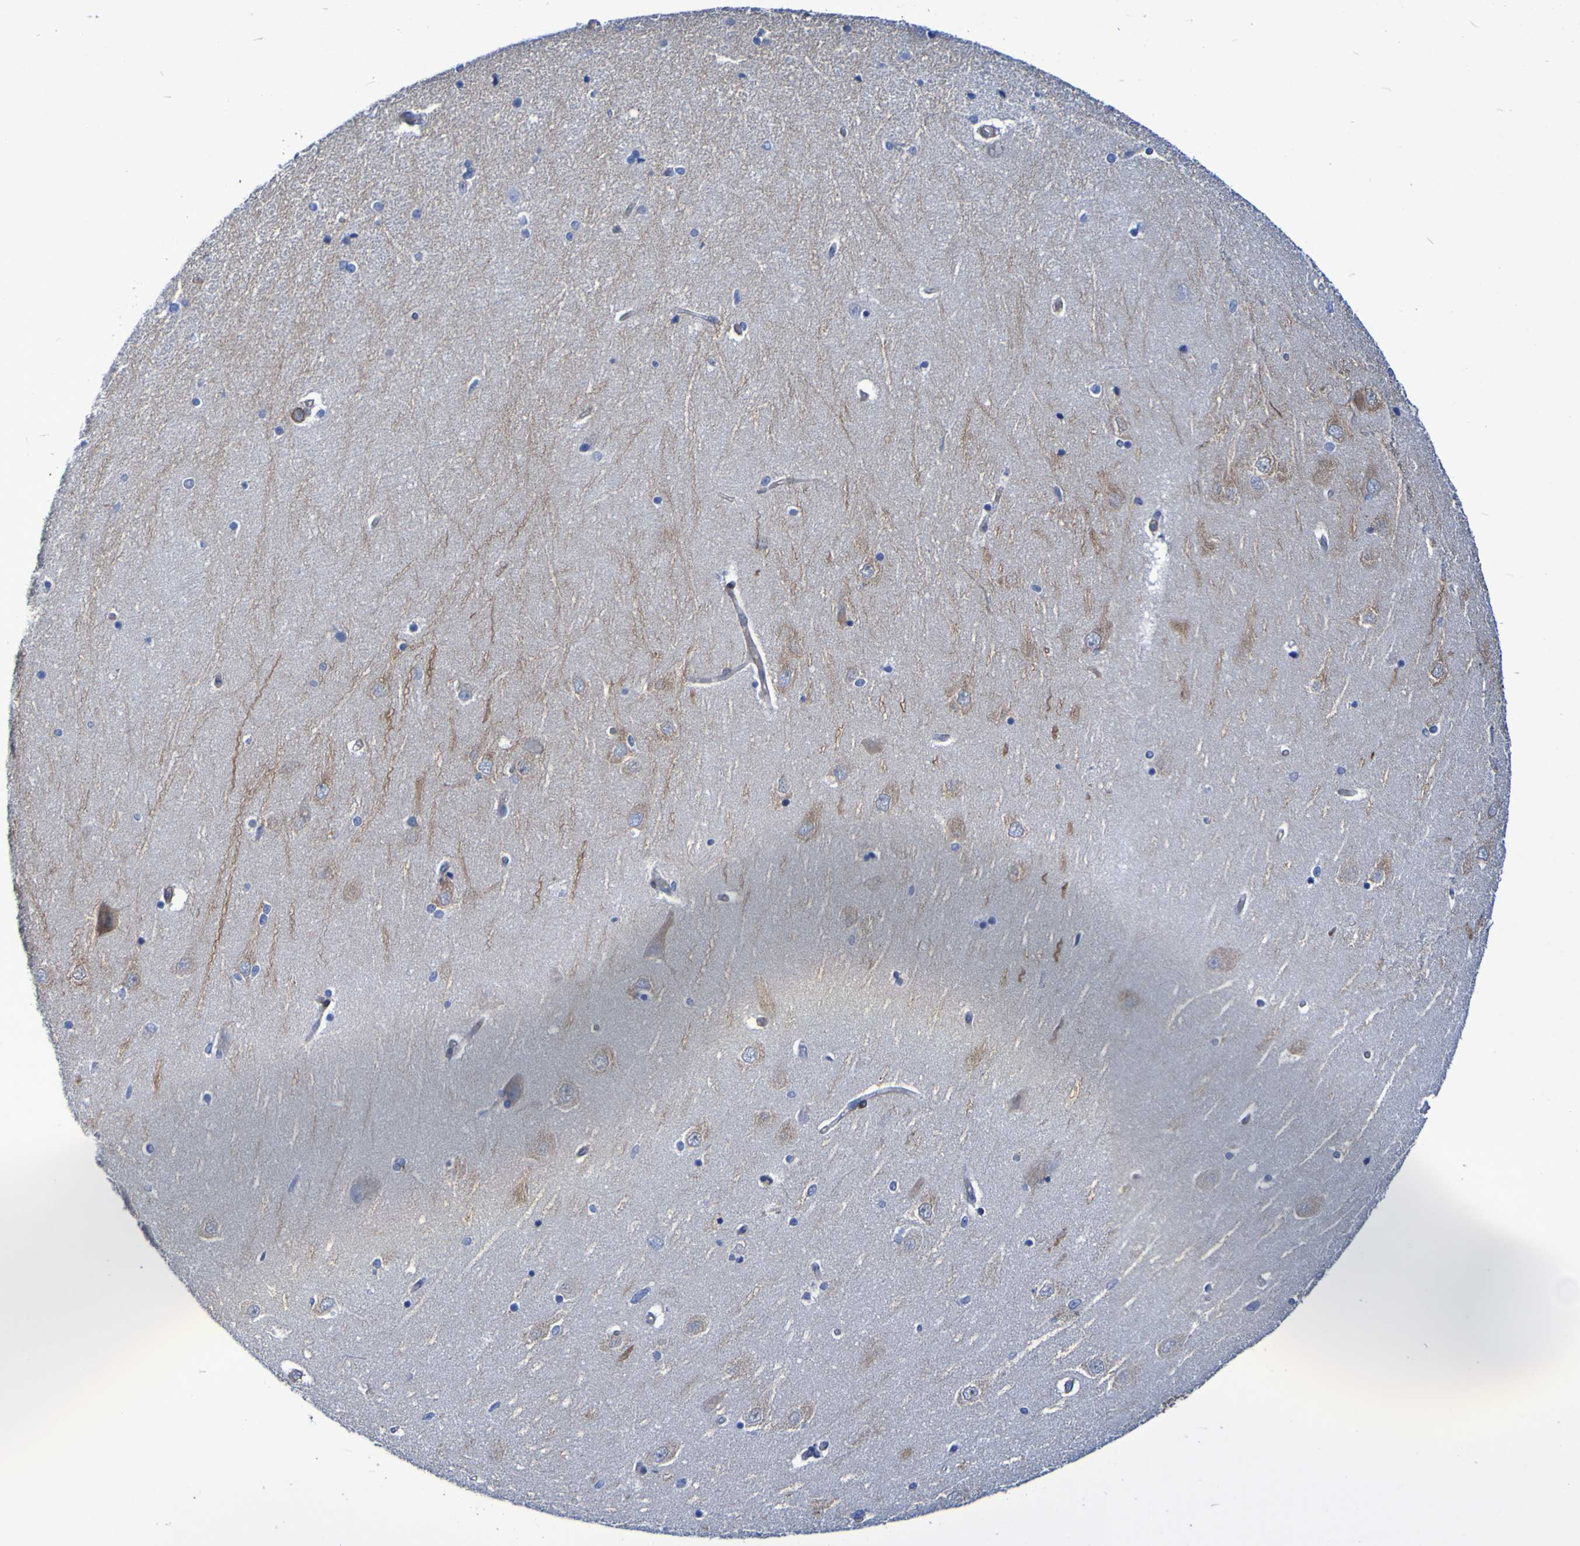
{"staining": {"intensity": "negative", "quantity": "none", "location": "none"}, "tissue": "hippocampus", "cell_type": "Glial cells", "image_type": "normal", "snomed": [{"axis": "morphology", "description": "Normal tissue, NOS"}, {"axis": "topography", "description": "Hippocampus"}], "caption": "An immunohistochemistry photomicrograph of unremarkable hippocampus is shown. There is no staining in glial cells of hippocampus.", "gene": "LPP", "patient": {"sex": "female", "age": 54}}